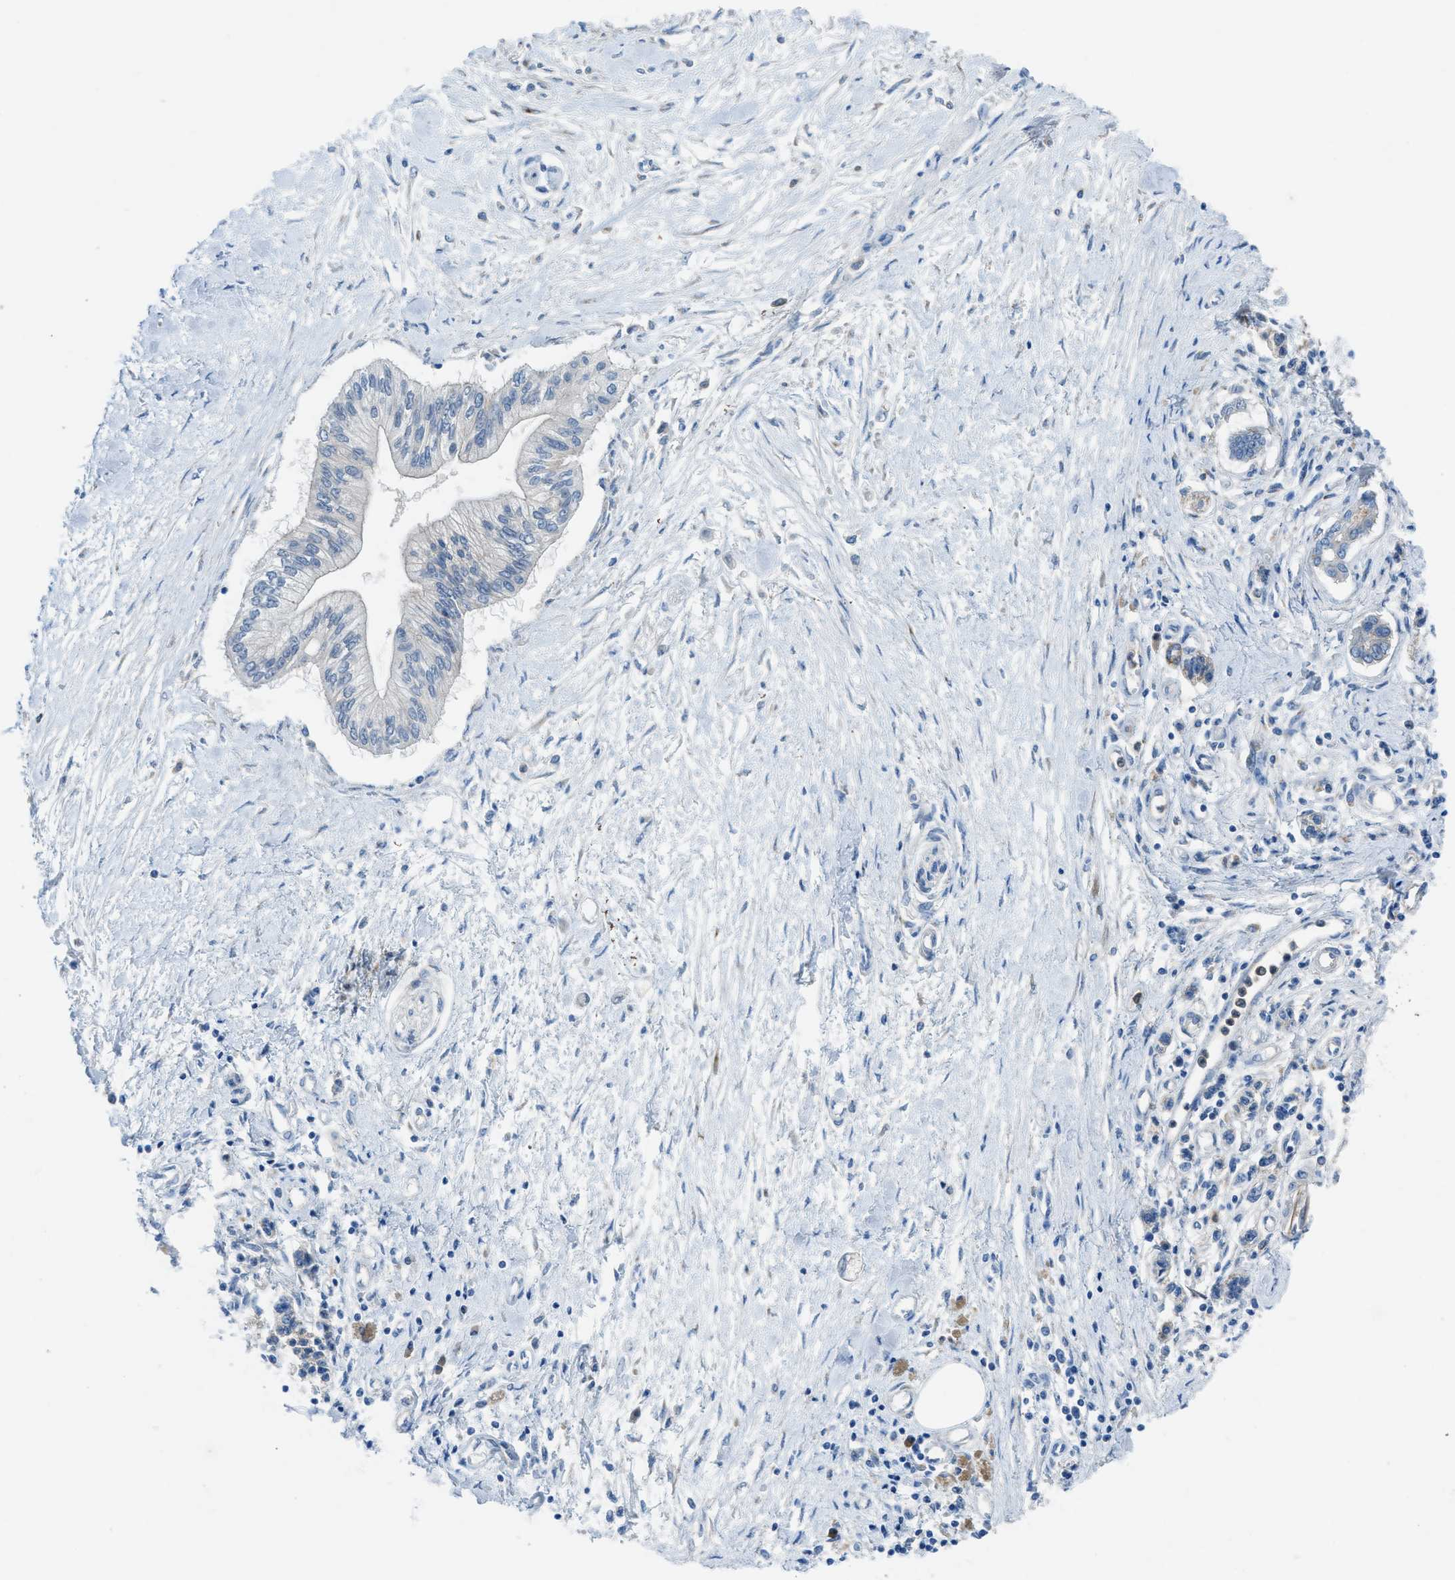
{"staining": {"intensity": "negative", "quantity": "none", "location": "none"}, "tissue": "pancreatic cancer", "cell_type": "Tumor cells", "image_type": "cancer", "snomed": [{"axis": "morphology", "description": "Adenocarcinoma, NOS"}, {"axis": "topography", "description": "Pancreas"}], "caption": "IHC photomicrograph of human pancreatic cancer (adenocarcinoma) stained for a protein (brown), which displays no expression in tumor cells.", "gene": "MAP3K20", "patient": {"sex": "female", "age": 77}}